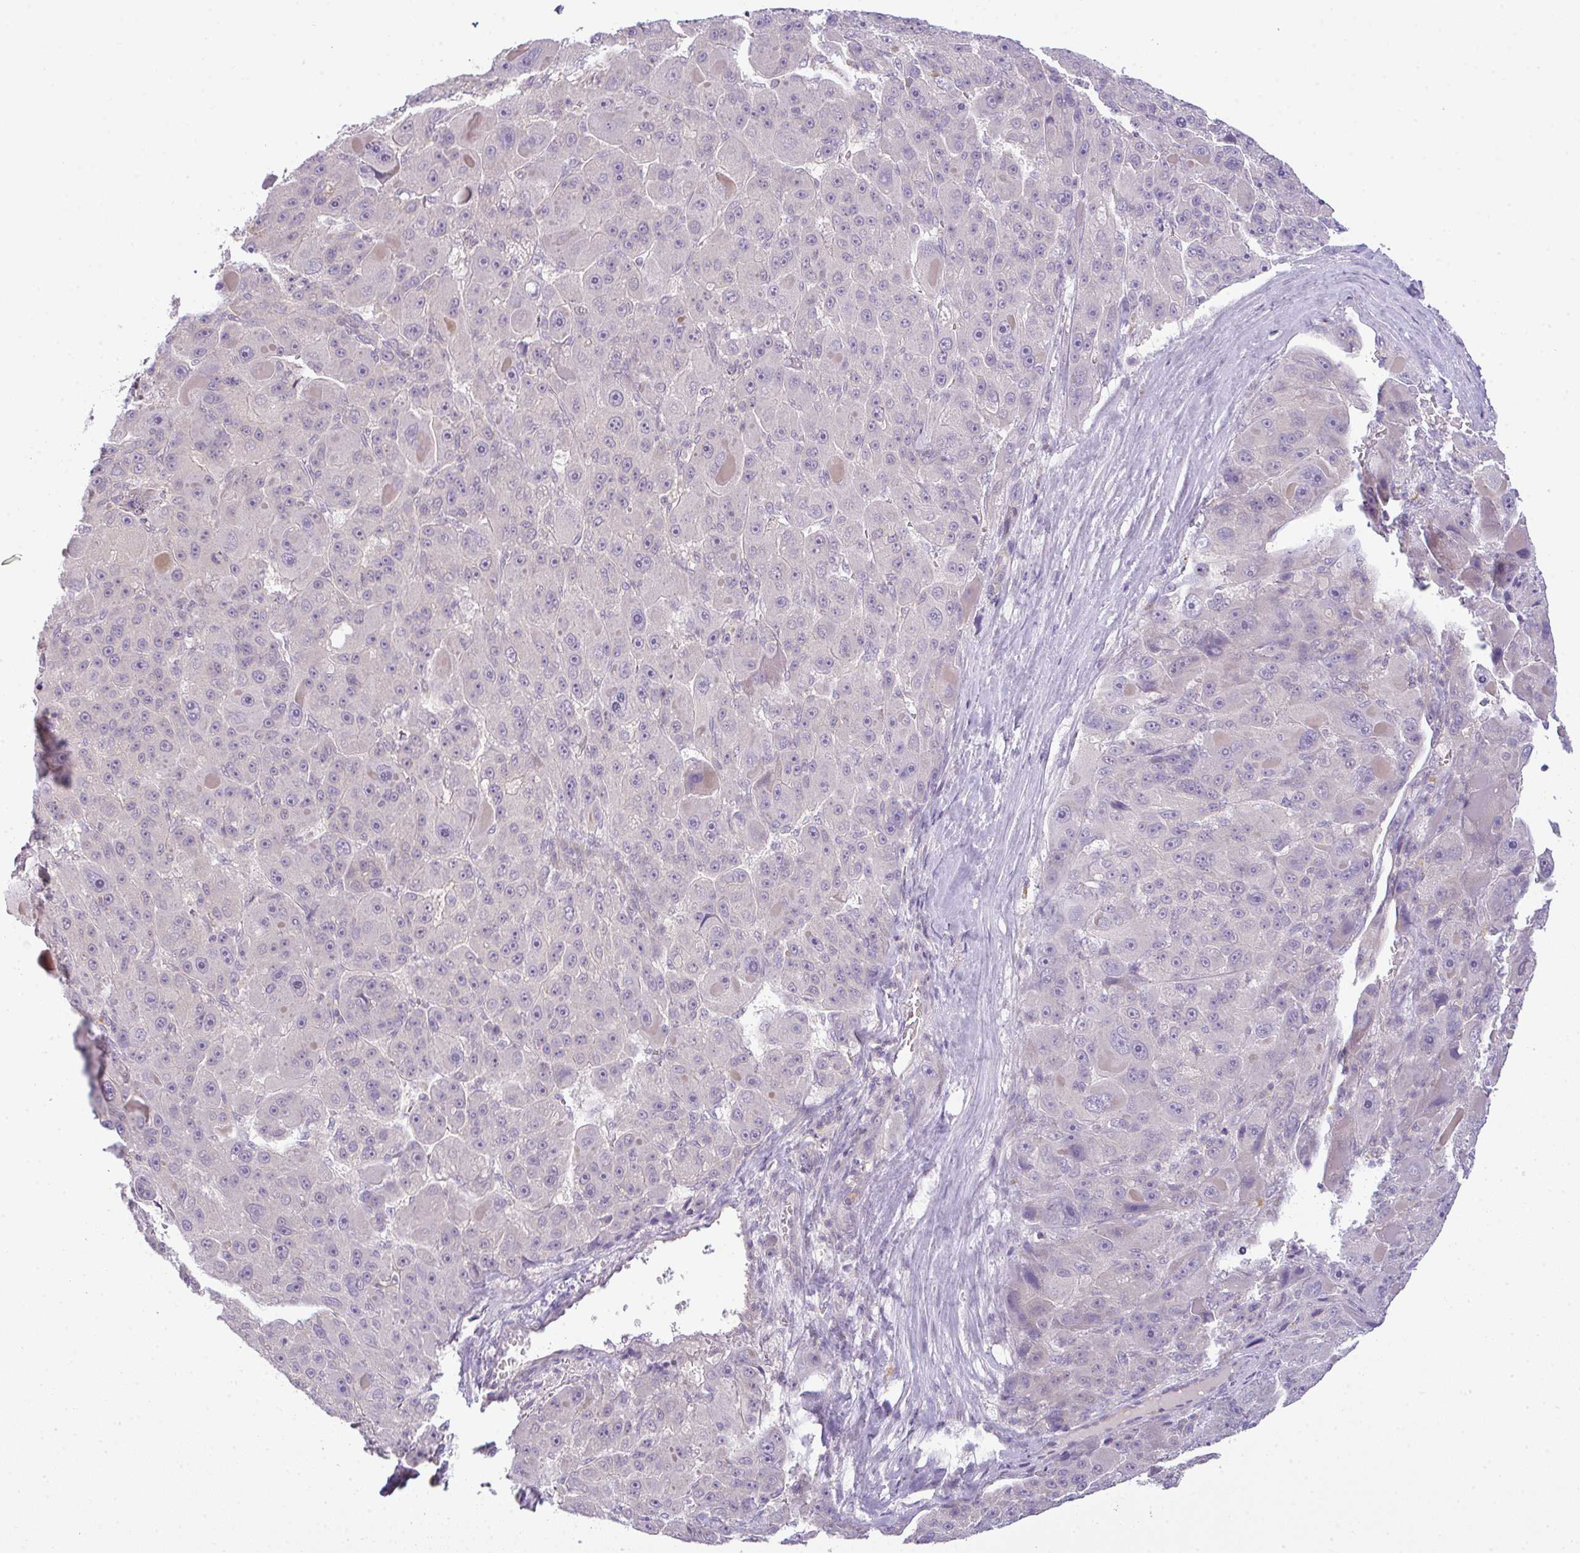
{"staining": {"intensity": "negative", "quantity": "none", "location": "none"}, "tissue": "liver cancer", "cell_type": "Tumor cells", "image_type": "cancer", "snomed": [{"axis": "morphology", "description": "Carcinoma, Hepatocellular, NOS"}, {"axis": "topography", "description": "Liver"}], "caption": "IHC image of liver hepatocellular carcinoma stained for a protein (brown), which shows no staining in tumor cells. (DAB (3,3'-diaminobenzidine) IHC with hematoxylin counter stain).", "gene": "CSE1L", "patient": {"sex": "male", "age": 76}}